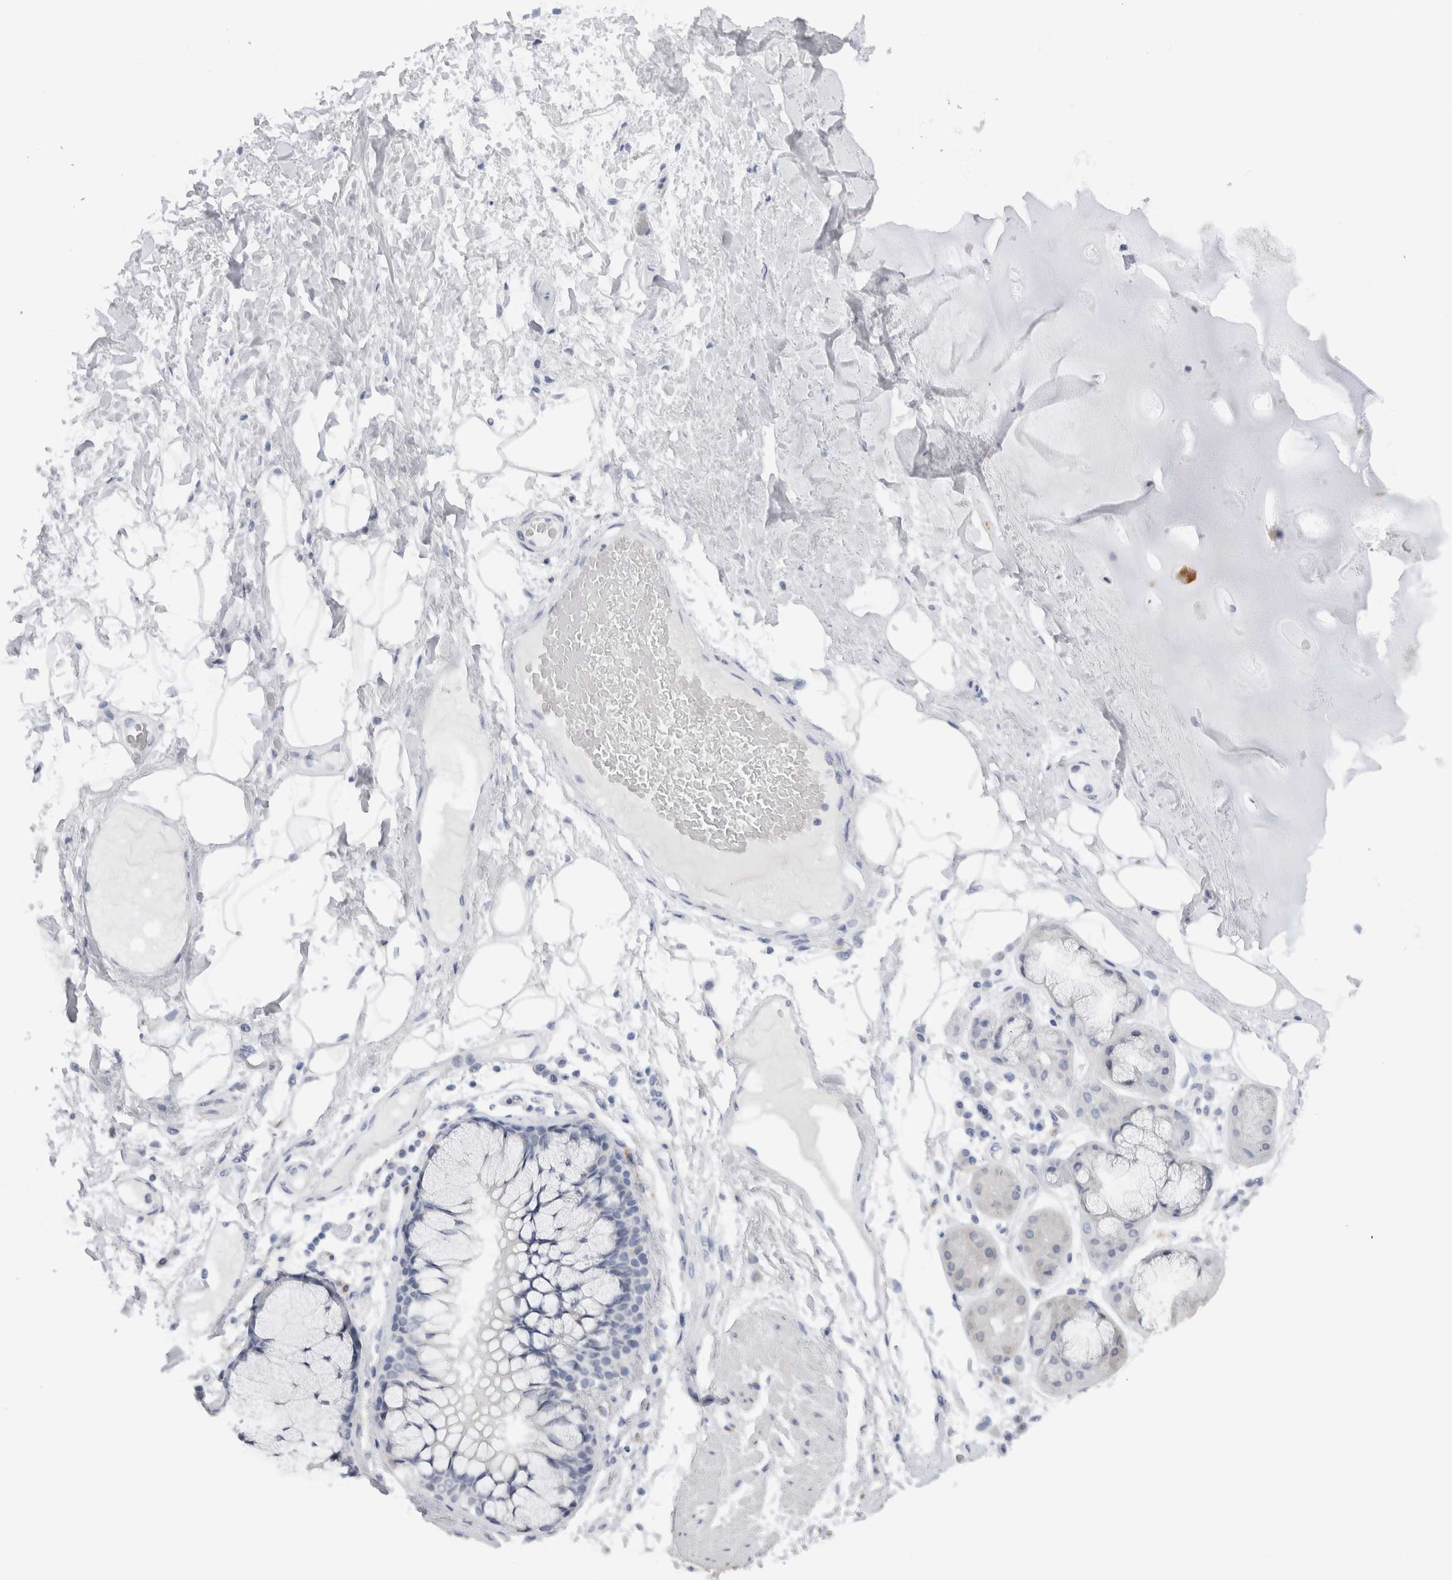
{"staining": {"intensity": "negative", "quantity": "none", "location": "none"}, "tissue": "adipose tissue", "cell_type": "Adipocytes", "image_type": "normal", "snomed": [{"axis": "morphology", "description": "Normal tissue, NOS"}, {"axis": "topography", "description": "Bronchus"}], "caption": "Immunohistochemical staining of benign adipose tissue exhibits no significant expression in adipocytes.", "gene": "C9orf50", "patient": {"sex": "male", "age": 66}}